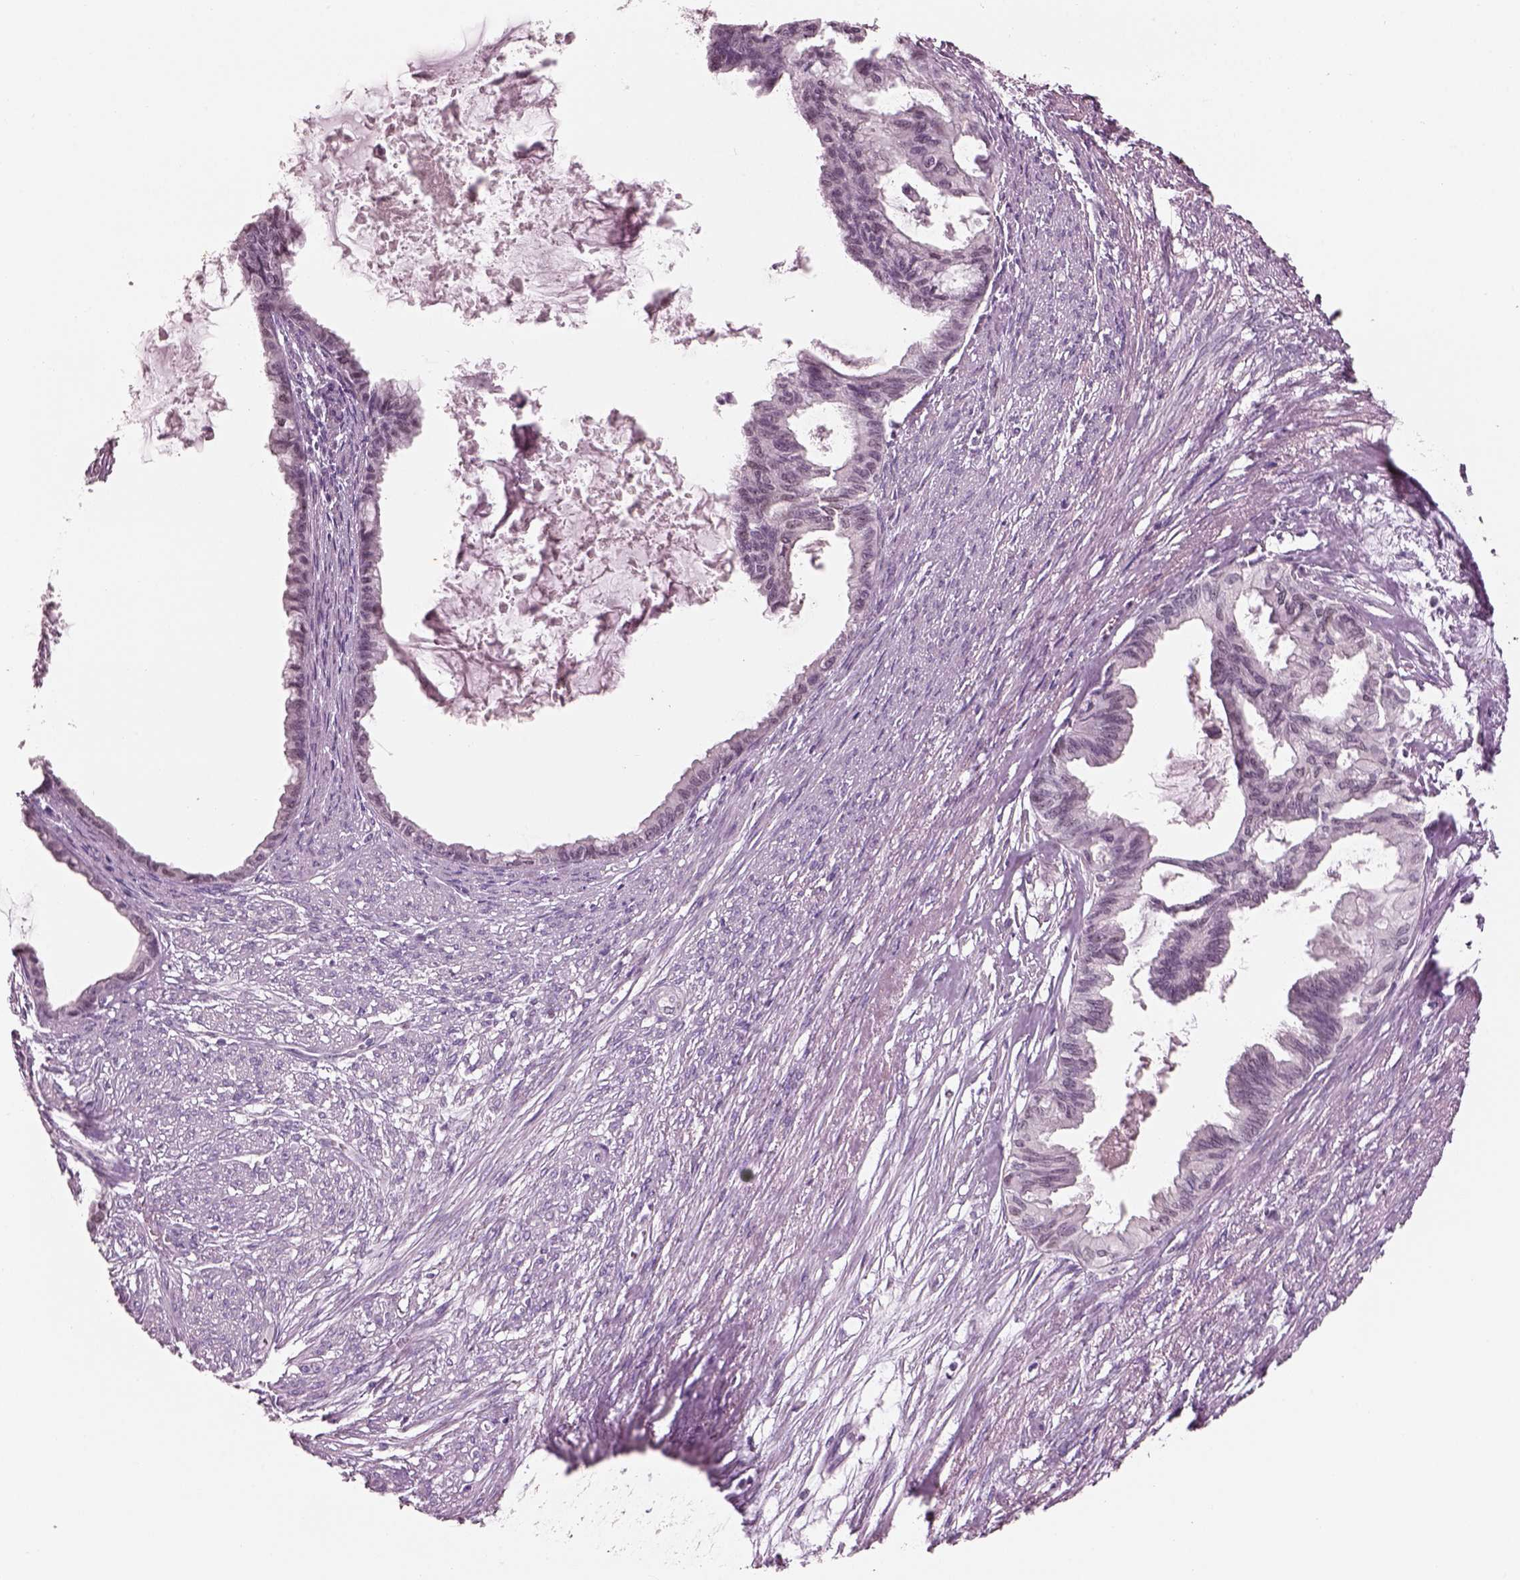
{"staining": {"intensity": "negative", "quantity": "none", "location": "none"}, "tissue": "endometrial cancer", "cell_type": "Tumor cells", "image_type": "cancer", "snomed": [{"axis": "morphology", "description": "Adenocarcinoma, NOS"}, {"axis": "topography", "description": "Endometrium"}], "caption": "High power microscopy photomicrograph of an immunohistochemistry (IHC) micrograph of endometrial adenocarcinoma, revealing no significant staining in tumor cells.", "gene": "ELSPBP1", "patient": {"sex": "female", "age": 86}}